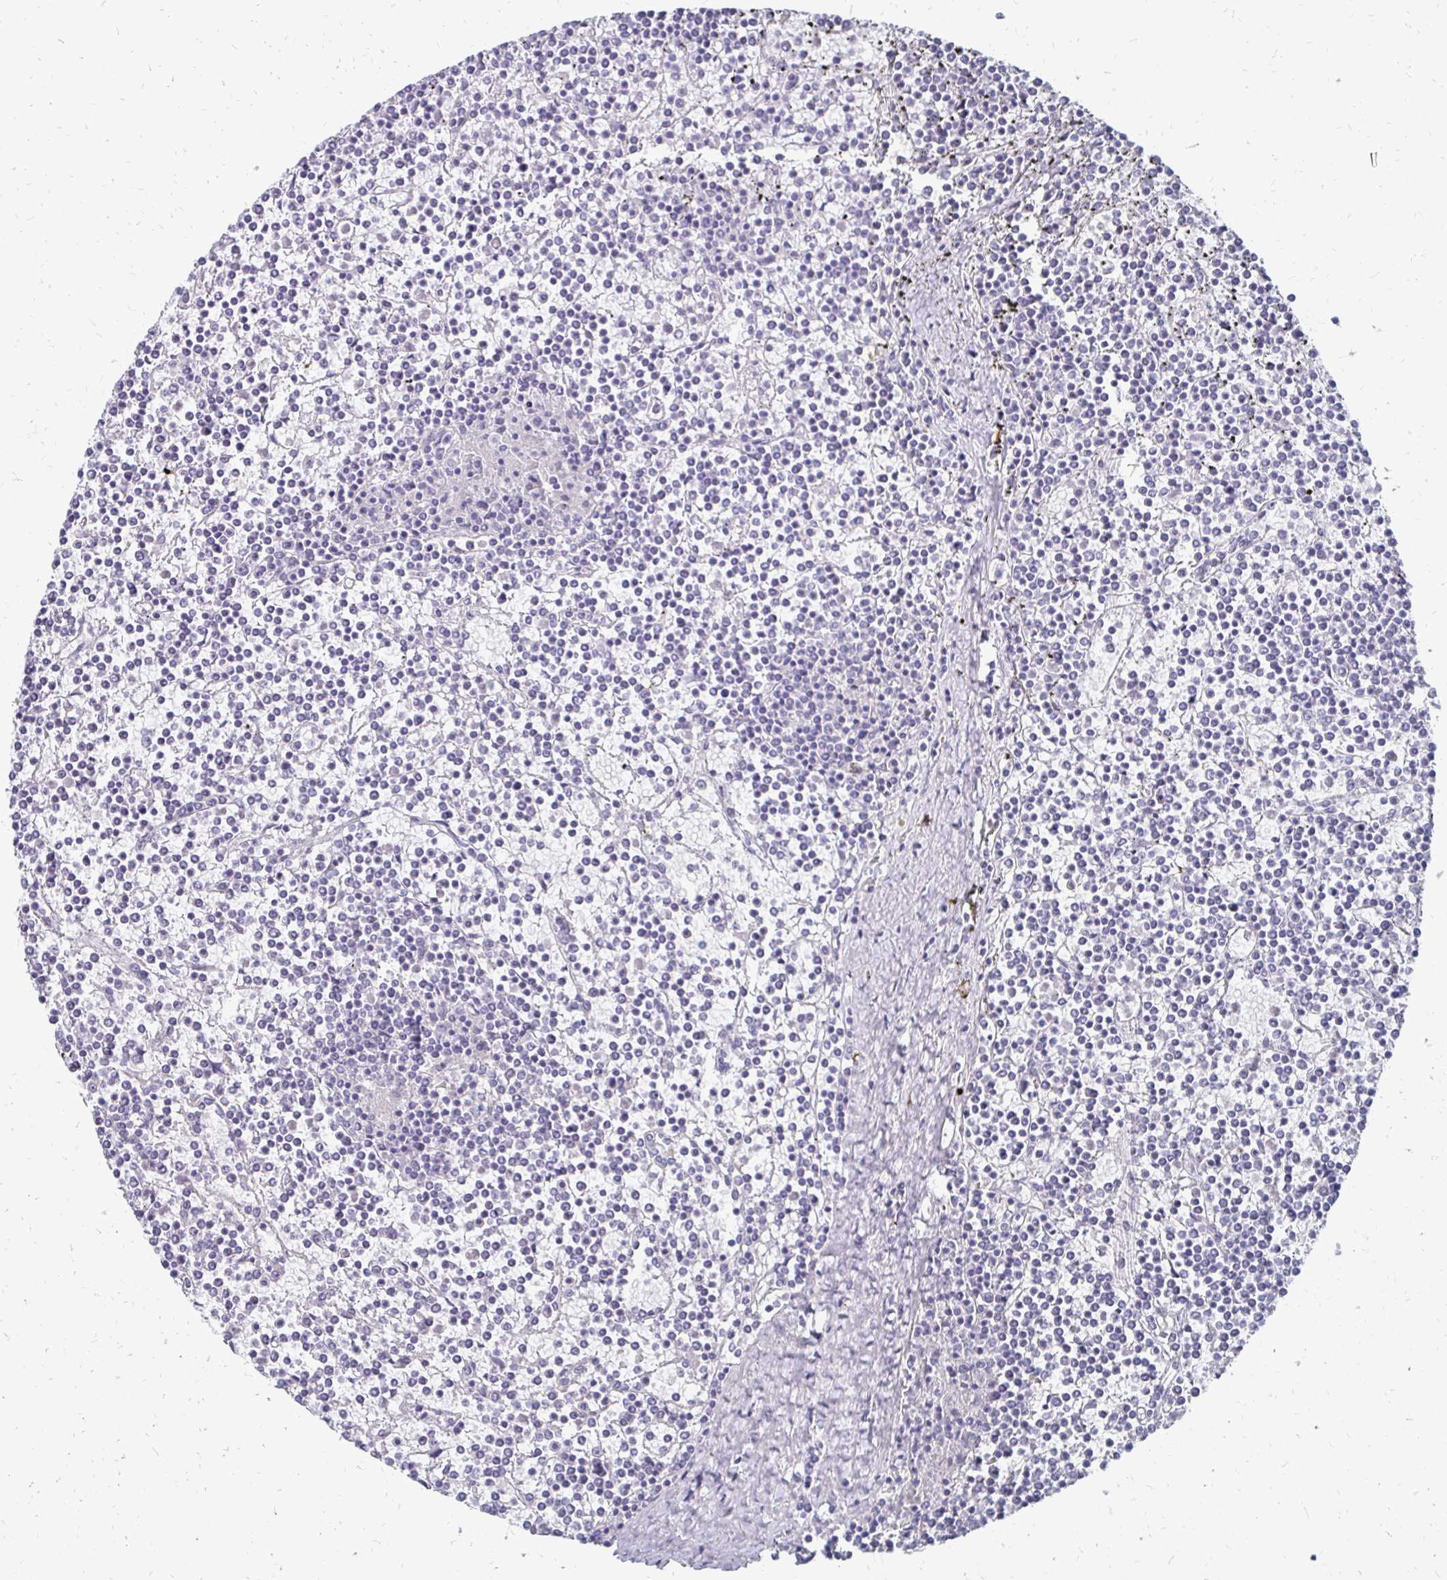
{"staining": {"intensity": "negative", "quantity": "none", "location": "none"}, "tissue": "lymphoma", "cell_type": "Tumor cells", "image_type": "cancer", "snomed": [{"axis": "morphology", "description": "Malignant lymphoma, non-Hodgkin's type, Low grade"}, {"axis": "topography", "description": "Spleen"}], "caption": "Immunohistochemistry histopathology image of neoplastic tissue: human lymphoma stained with DAB (3,3'-diaminobenzidine) reveals no significant protein staining in tumor cells.", "gene": "SYCP3", "patient": {"sex": "female", "age": 19}}